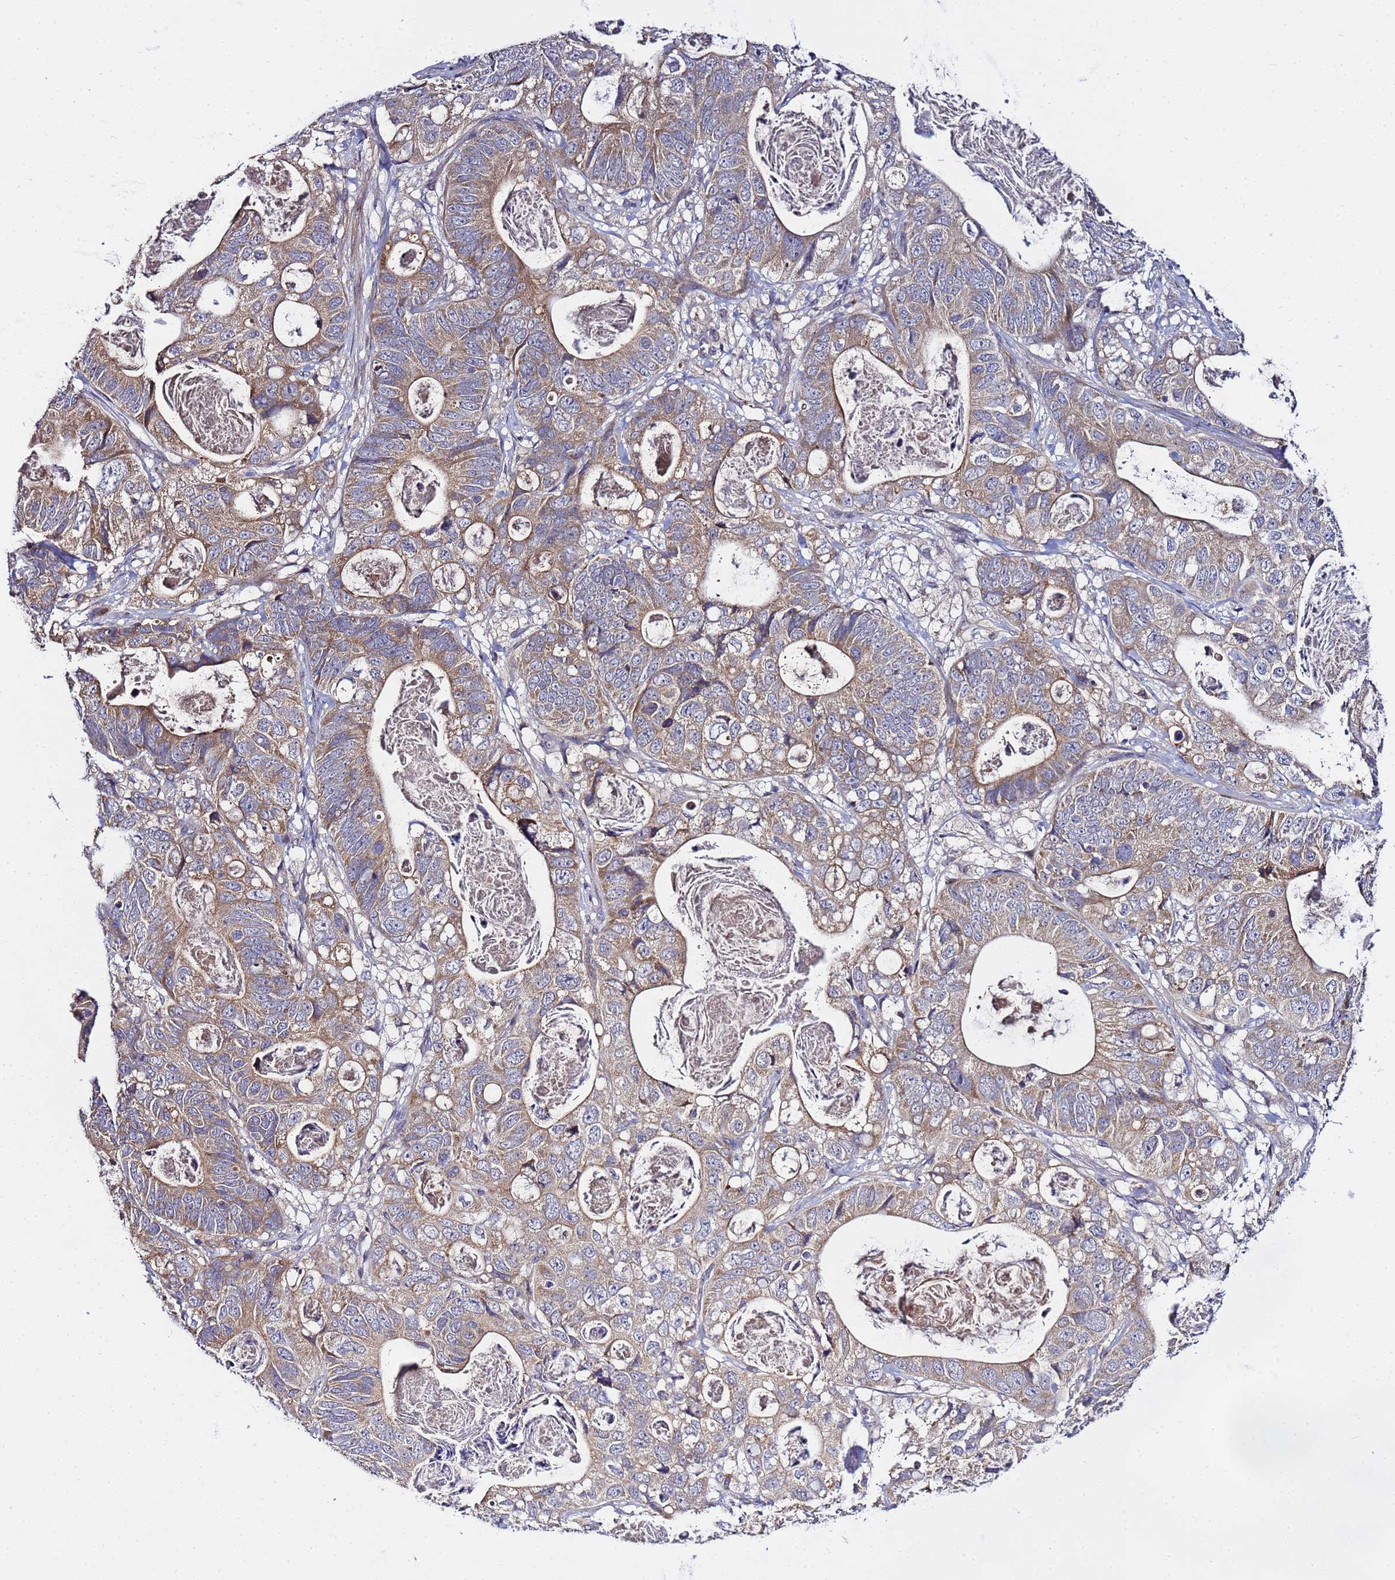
{"staining": {"intensity": "moderate", "quantity": ">75%", "location": "cytoplasmic/membranous"}, "tissue": "stomach cancer", "cell_type": "Tumor cells", "image_type": "cancer", "snomed": [{"axis": "morphology", "description": "Normal tissue, NOS"}, {"axis": "morphology", "description": "Adenocarcinoma, NOS"}, {"axis": "topography", "description": "Stomach"}], "caption": "An immunohistochemistry (IHC) histopathology image of neoplastic tissue is shown. Protein staining in brown labels moderate cytoplasmic/membranous positivity in stomach cancer within tumor cells.", "gene": "PLXDC2", "patient": {"sex": "female", "age": 89}}